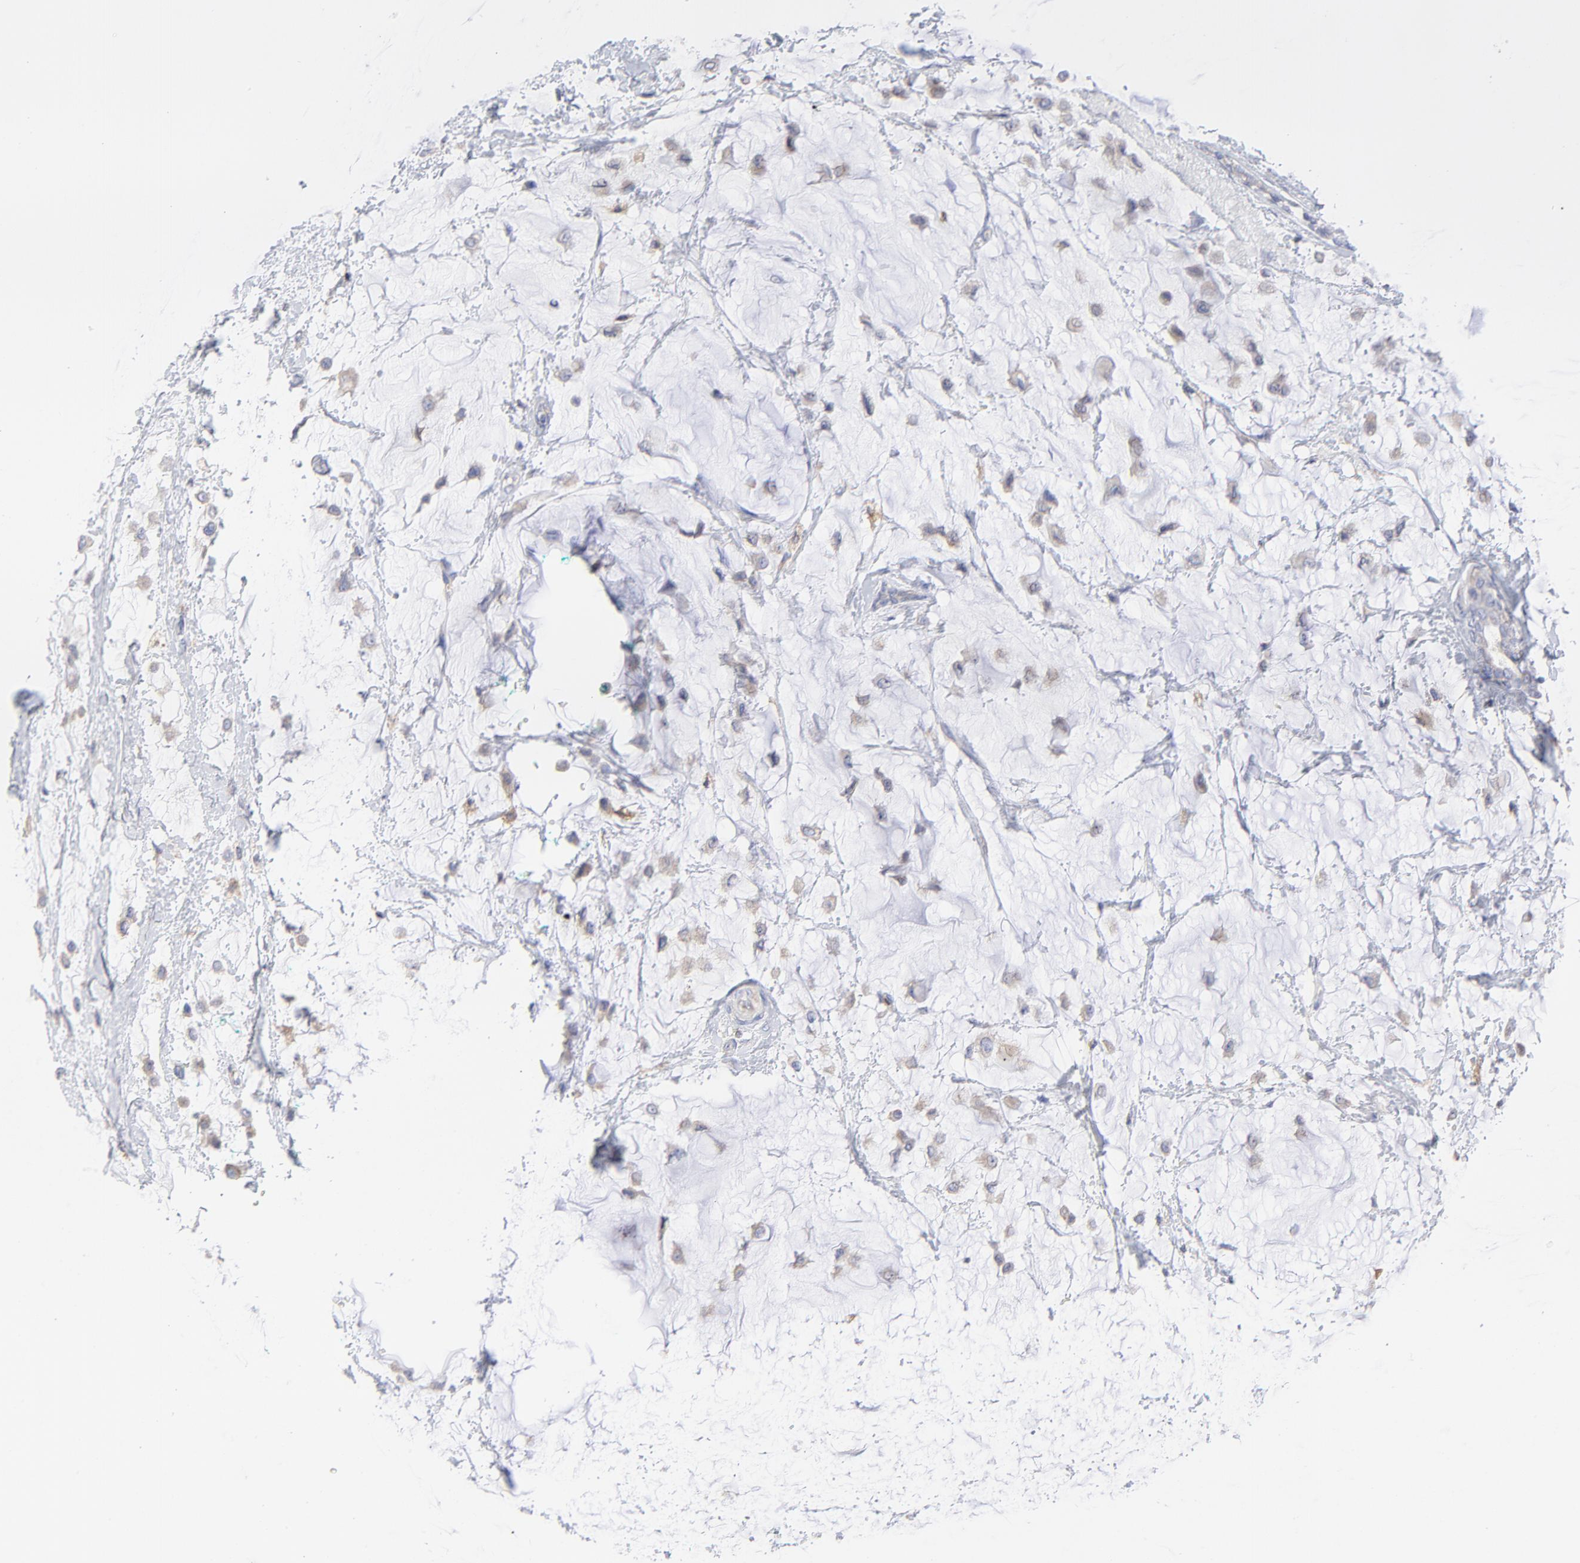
{"staining": {"intensity": "moderate", "quantity": ">75%", "location": "cytoplasmic/membranous"}, "tissue": "breast cancer", "cell_type": "Tumor cells", "image_type": "cancer", "snomed": [{"axis": "morphology", "description": "Lobular carcinoma"}, {"axis": "topography", "description": "Breast"}], "caption": "A brown stain shows moderate cytoplasmic/membranous positivity of a protein in breast lobular carcinoma tumor cells.", "gene": "MOSPD2", "patient": {"sex": "female", "age": 85}}